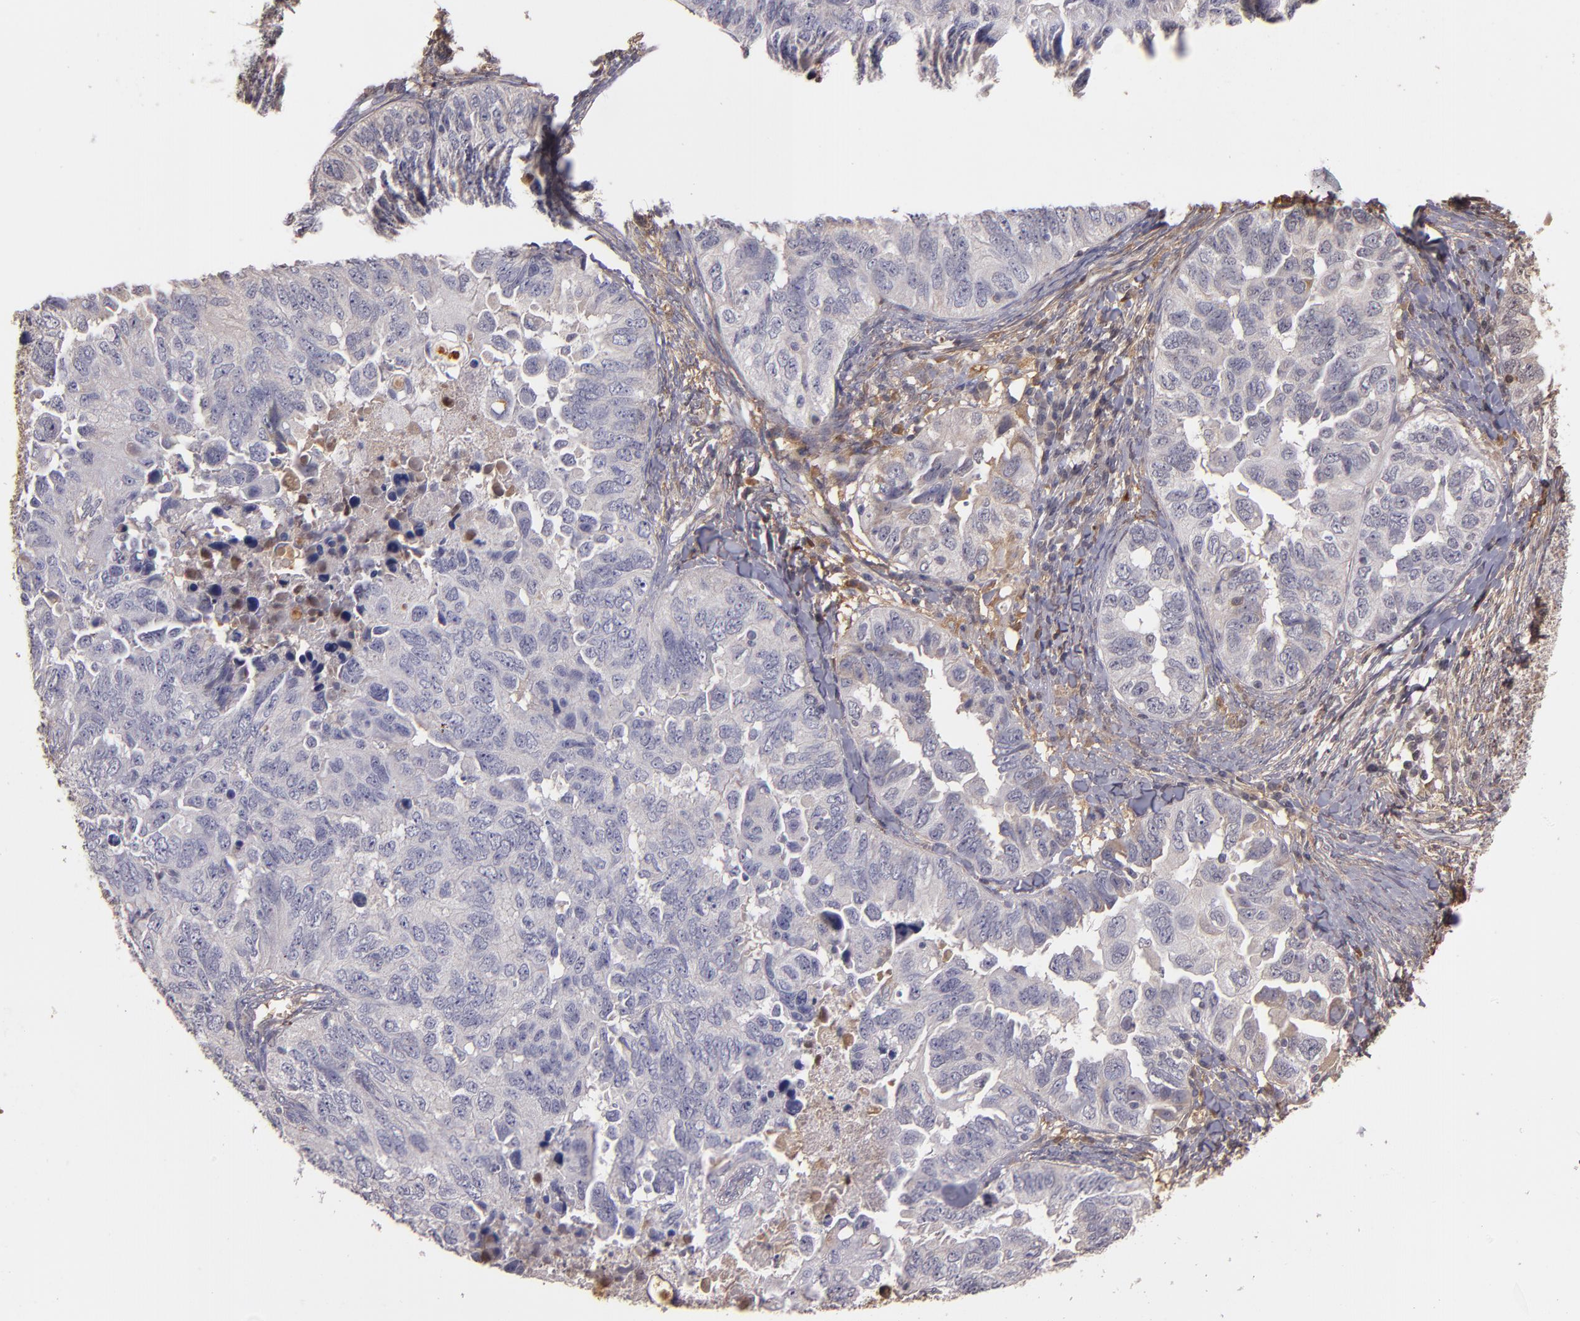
{"staining": {"intensity": "weak", "quantity": "<25%", "location": "cytoplasmic/membranous"}, "tissue": "ovarian cancer", "cell_type": "Tumor cells", "image_type": "cancer", "snomed": [{"axis": "morphology", "description": "Cystadenocarcinoma, serous, NOS"}, {"axis": "topography", "description": "Ovary"}], "caption": "Tumor cells show no significant staining in ovarian cancer.", "gene": "SERPINC1", "patient": {"sex": "female", "age": 82}}